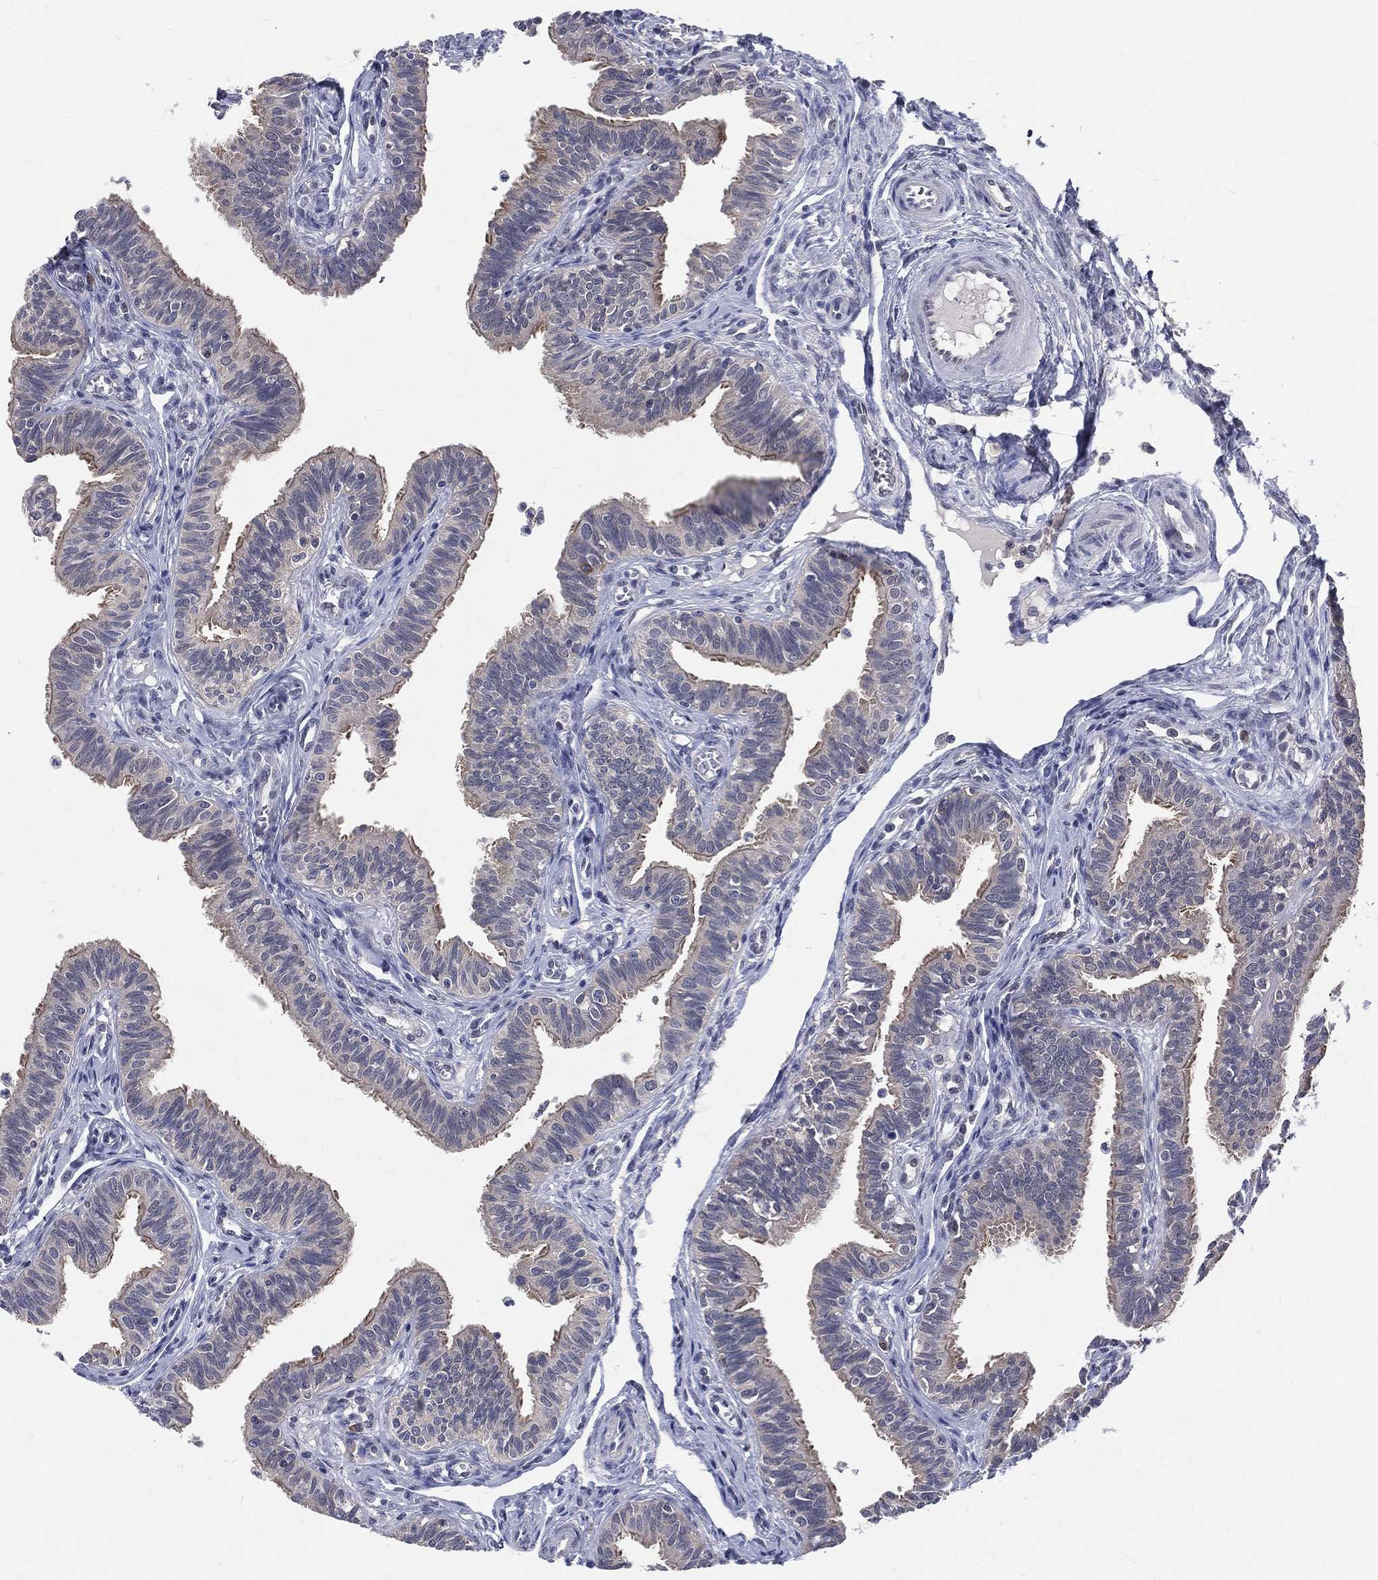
{"staining": {"intensity": "moderate", "quantity": "<25%", "location": "cytoplasmic/membranous"}, "tissue": "fallopian tube", "cell_type": "Glandular cells", "image_type": "normal", "snomed": [{"axis": "morphology", "description": "Normal tissue, NOS"}, {"axis": "topography", "description": "Fallopian tube"}], "caption": "This is an image of immunohistochemistry (IHC) staining of benign fallopian tube, which shows moderate staining in the cytoplasmic/membranous of glandular cells.", "gene": "DLG4", "patient": {"sex": "female", "age": 36}}